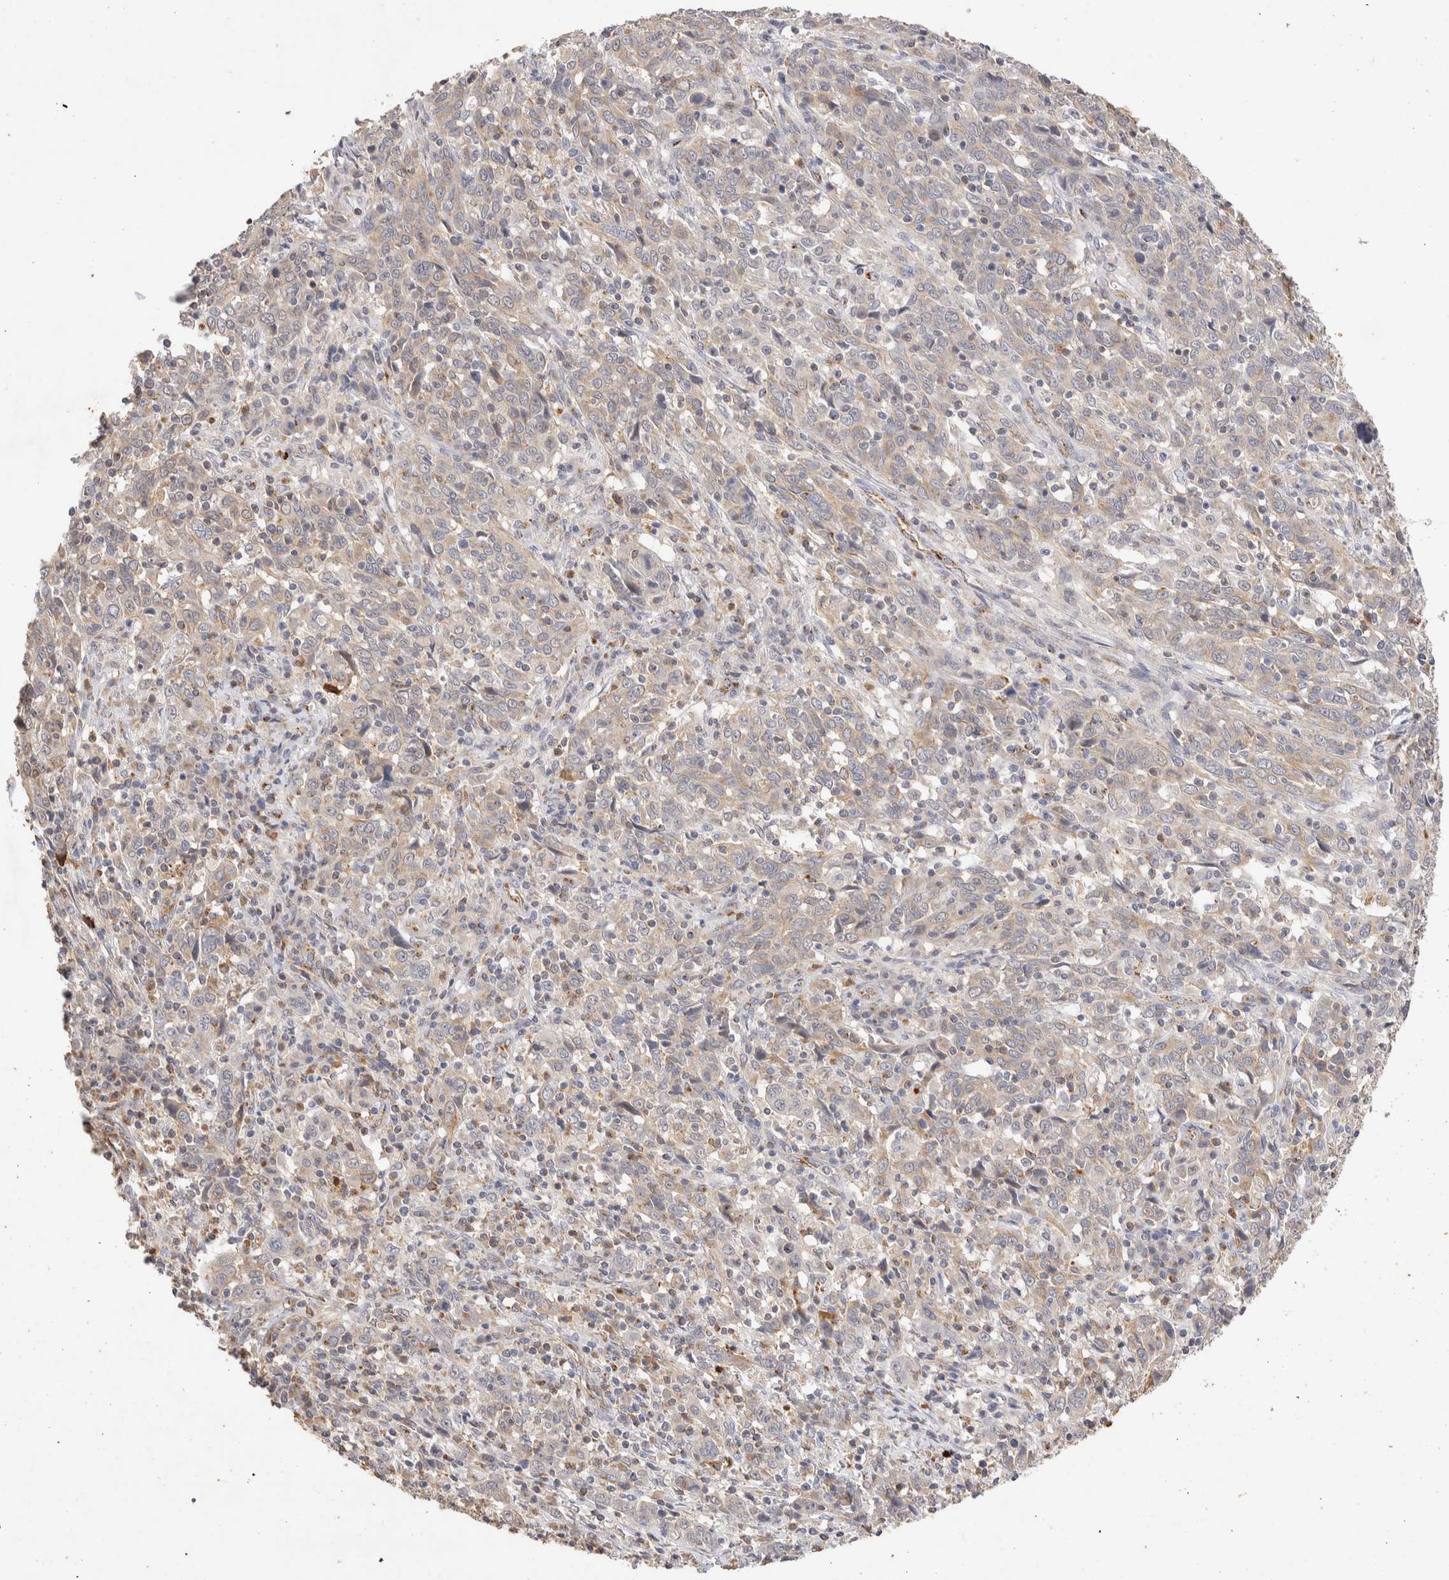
{"staining": {"intensity": "weak", "quantity": "<25%", "location": "cytoplasmic/membranous"}, "tissue": "cervical cancer", "cell_type": "Tumor cells", "image_type": "cancer", "snomed": [{"axis": "morphology", "description": "Squamous cell carcinoma, NOS"}, {"axis": "topography", "description": "Cervix"}], "caption": "IHC of human cervical cancer (squamous cell carcinoma) displays no positivity in tumor cells. (DAB IHC visualized using brightfield microscopy, high magnification).", "gene": "NSMAF", "patient": {"sex": "female", "age": 46}}